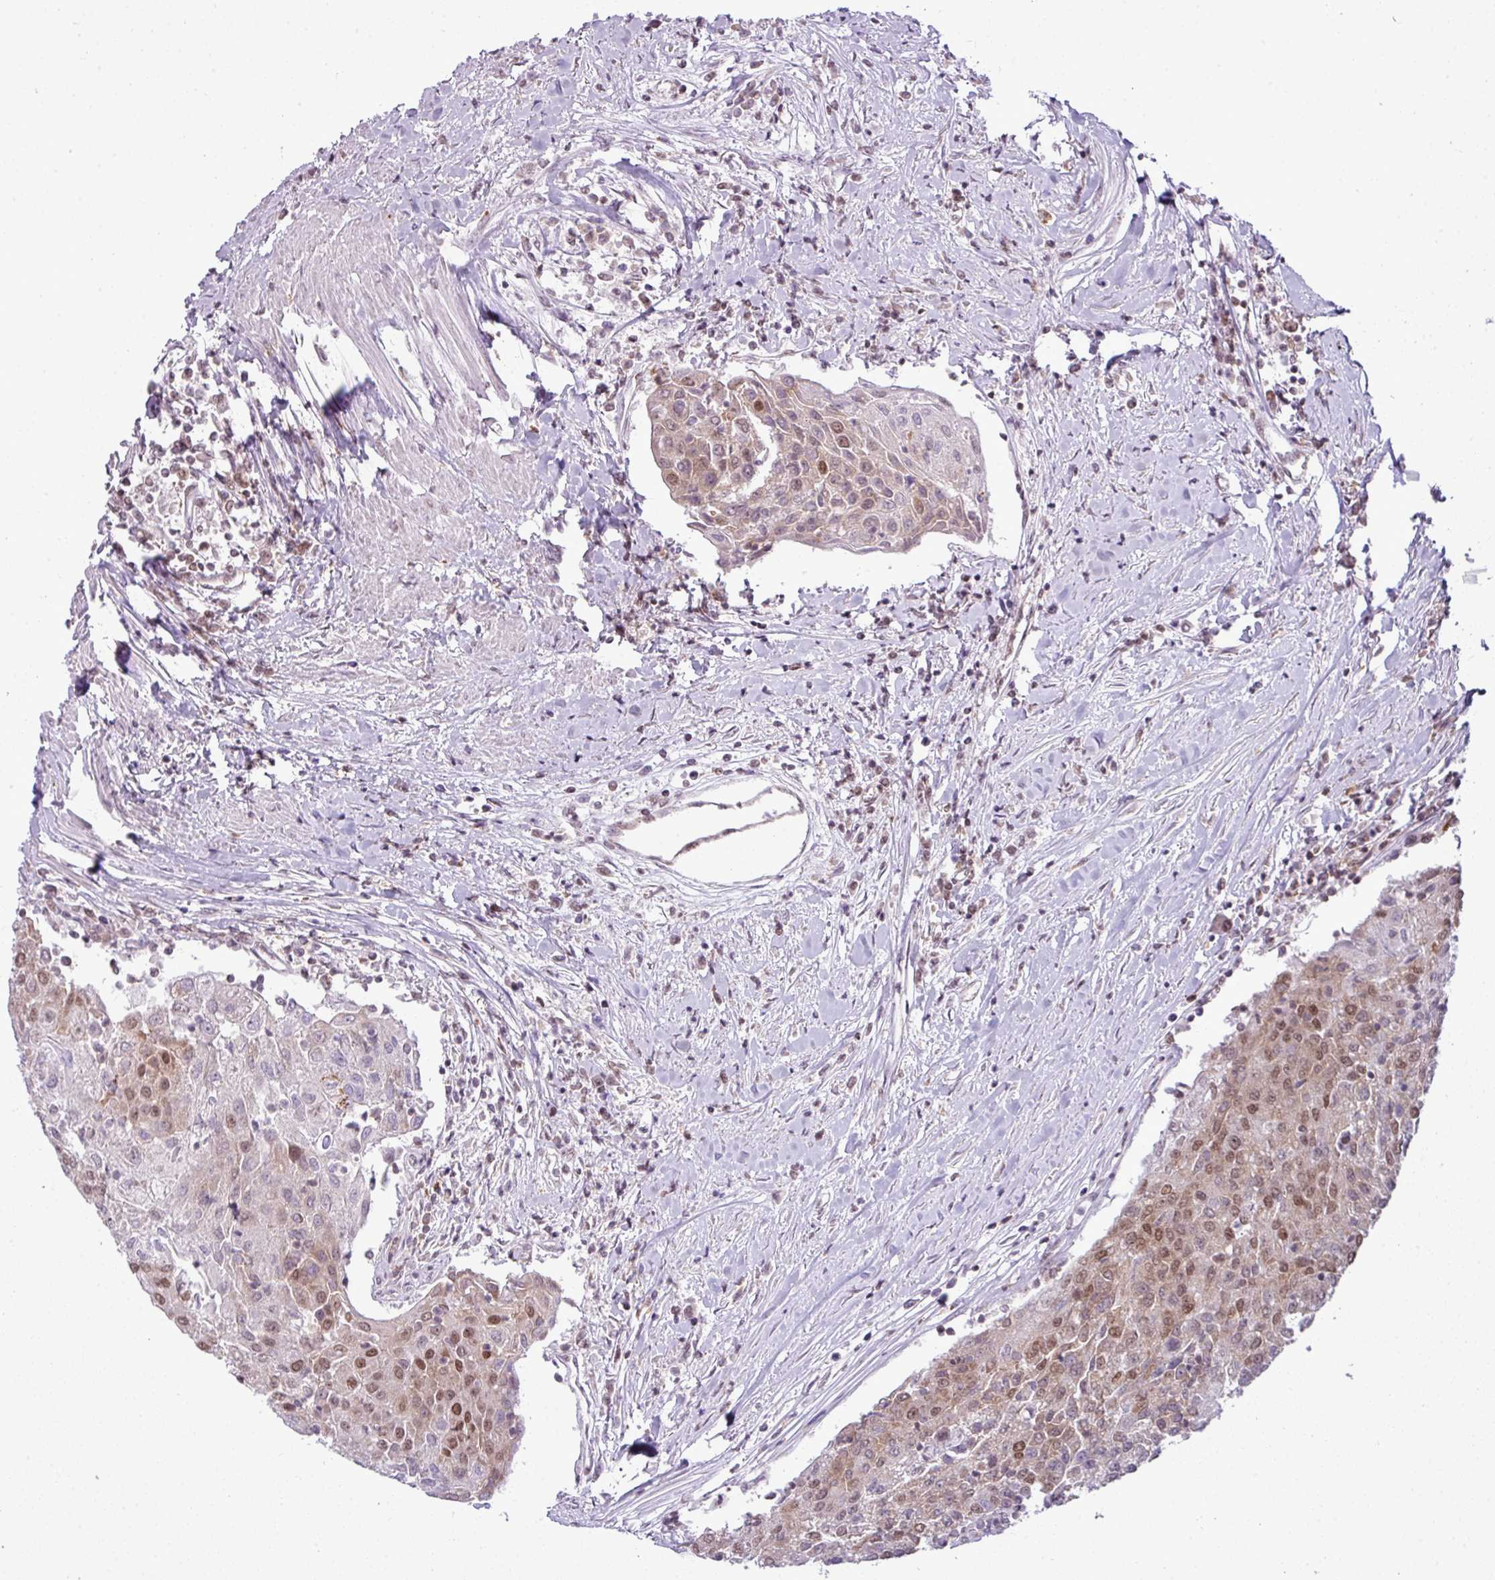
{"staining": {"intensity": "moderate", "quantity": ">75%", "location": "nuclear"}, "tissue": "urothelial cancer", "cell_type": "Tumor cells", "image_type": "cancer", "snomed": [{"axis": "morphology", "description": "Urothelial carcinoma, High grade"}, {"axis": "topography", "description": "Urinary bladder"}], "caption": "A brown stain highlights moderate nuclear staining of a protein in human urothelial cancer tumor cells.", "gene": "ARL6IP4", "patient": {"sex": "female", "age": 85}}